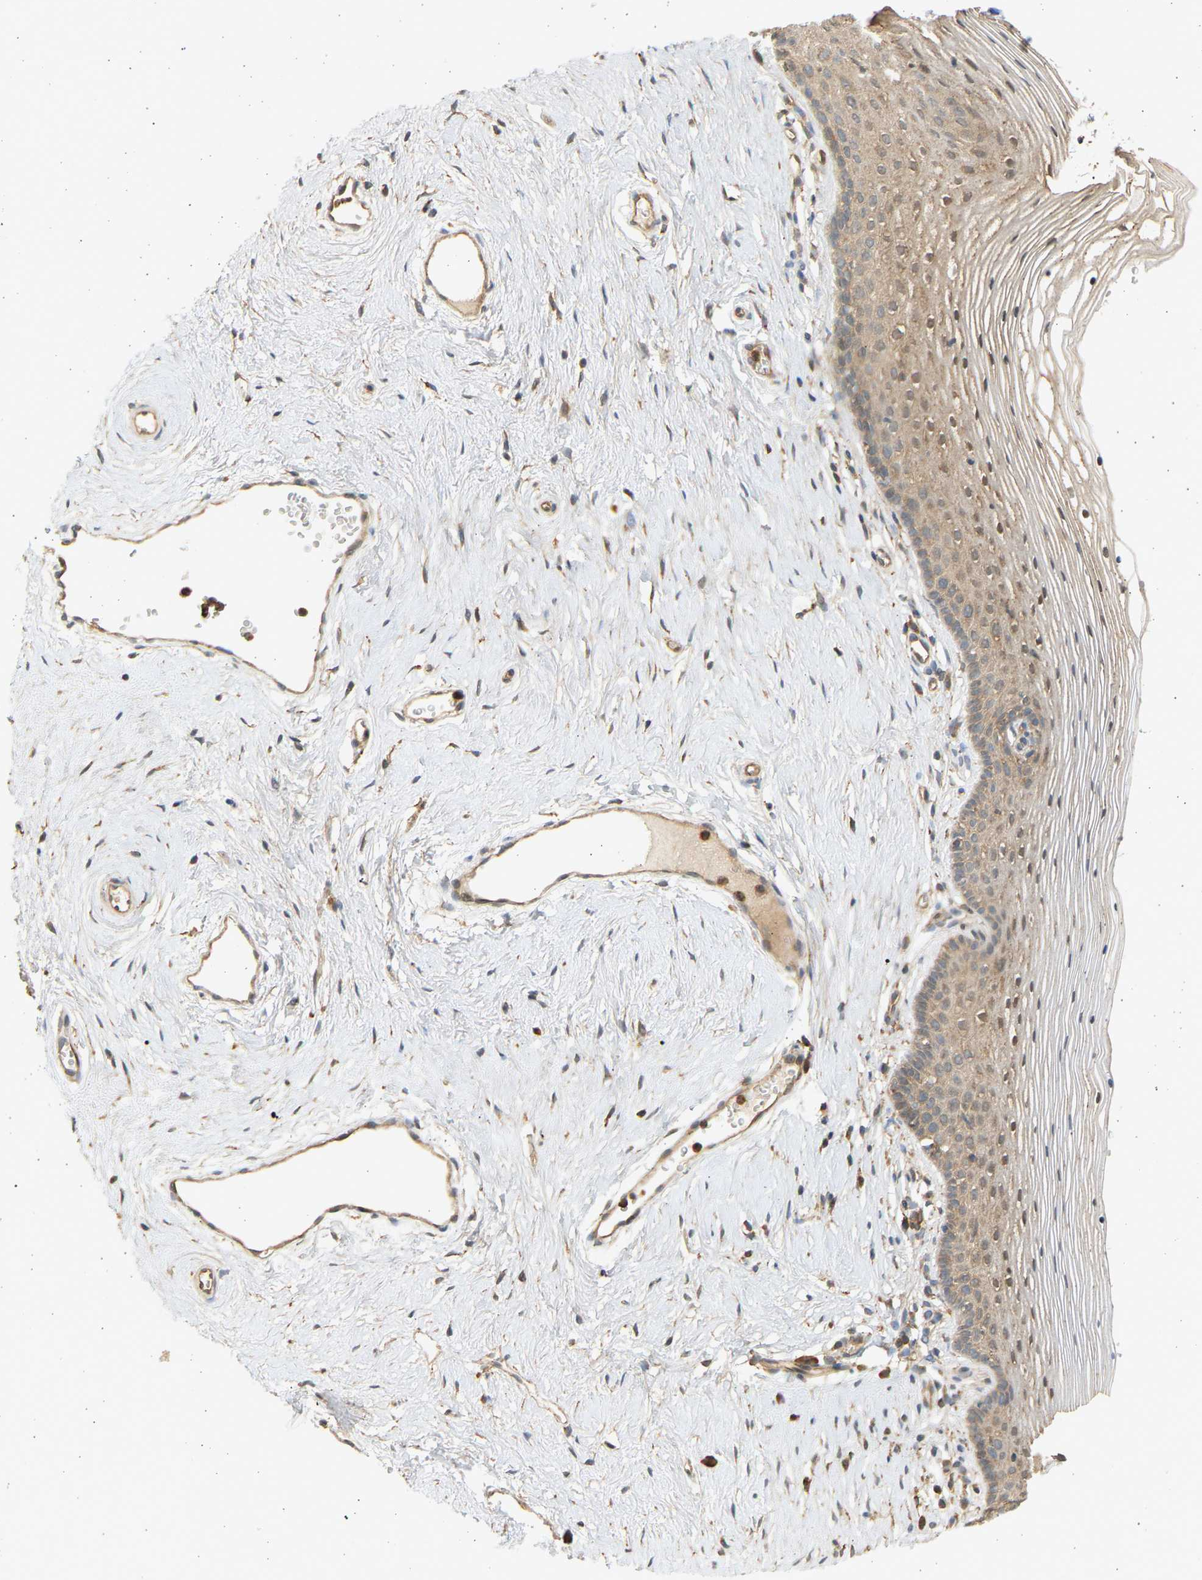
{"staining": {"intensity": "weak", "quantity": ">75%", "location": "cytoplasmic/membranous,nuclear"}, "tissue": "vagina", "cell_type": "Squamous epithelial cells", "image_type": "normal", "snomed": [{"axis": "morphology", "description": "Normal tissue, NOS"}, {"axis": "topography", "description": "Vagina"}], "caption": "A high-resolution image shows immunohistochemistry staining of unremarkable vagina, which displays weak cytoplasmic/membranous,nuclear positivity in about >75% of squamous epithelial cells. (DAB (3,3'-diaminobenzidine) = brown stain, brightfield microscopy at high magnification).", "gene": "B4GALT6", "patient": {"sex": "female", "age": 32}}